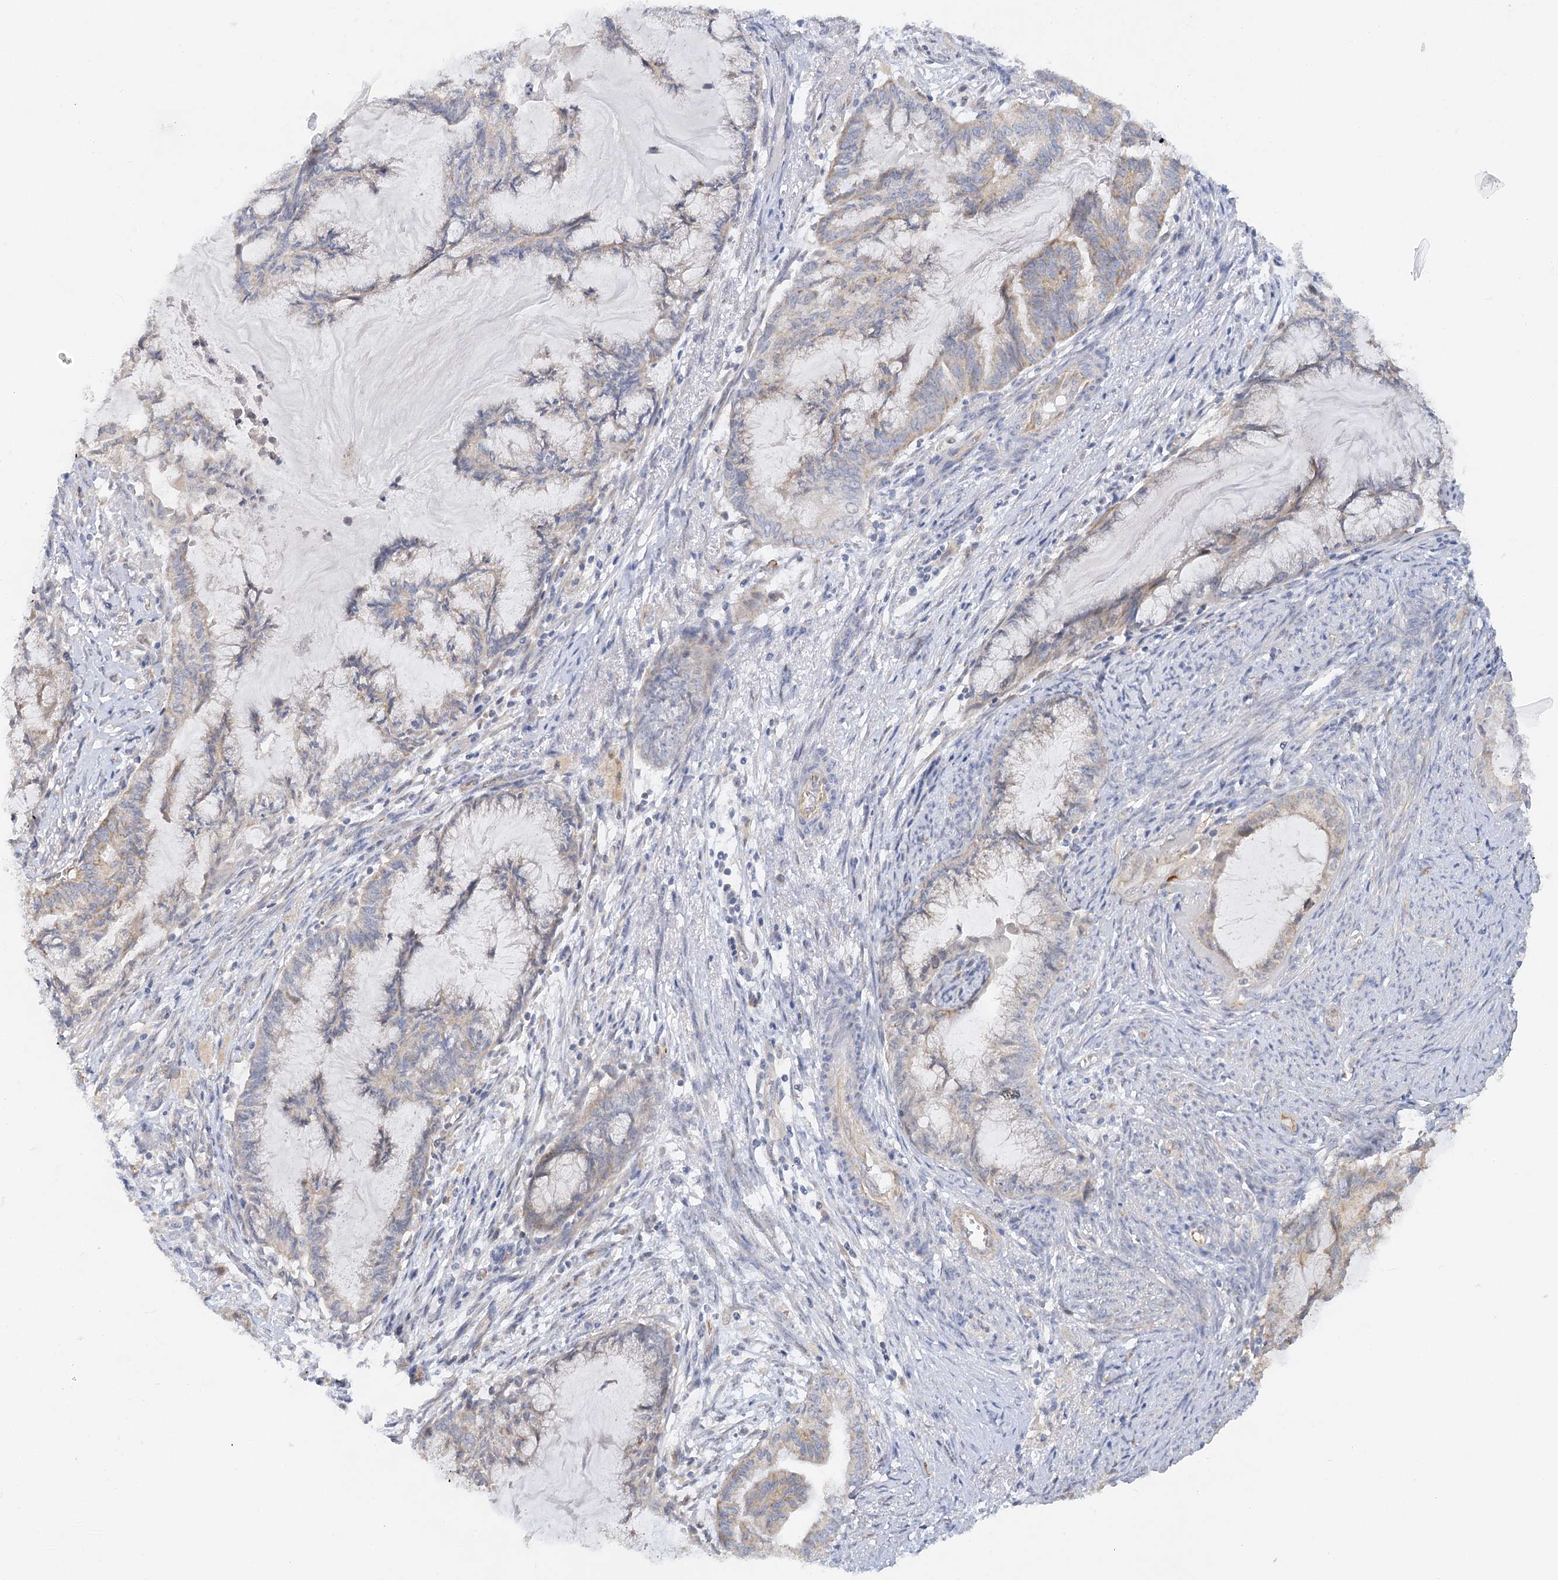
{"staining": {"intensity": "weak", "quantity": "25%-75%", "location": "cytoplasmic/membranous"}, "tissue": "endometrial cancer", "cell_type": "Tumor cells", "image_type": "cancer", "snomed": [{"axis": "morphology", "description": "Adenocarcinoma, NOS"}, {"axis": "topography", "description": "Endometrium"}], "caption": "Immunohistochemistry (IHC) of human adenocarcinoma (endometrial) displays low levels of weak cytoplasmic/membranous positivity in about 25%-75% of tumor cells.", "gene": "NELL2", "patient": {"sex": "female", "age": 86}}